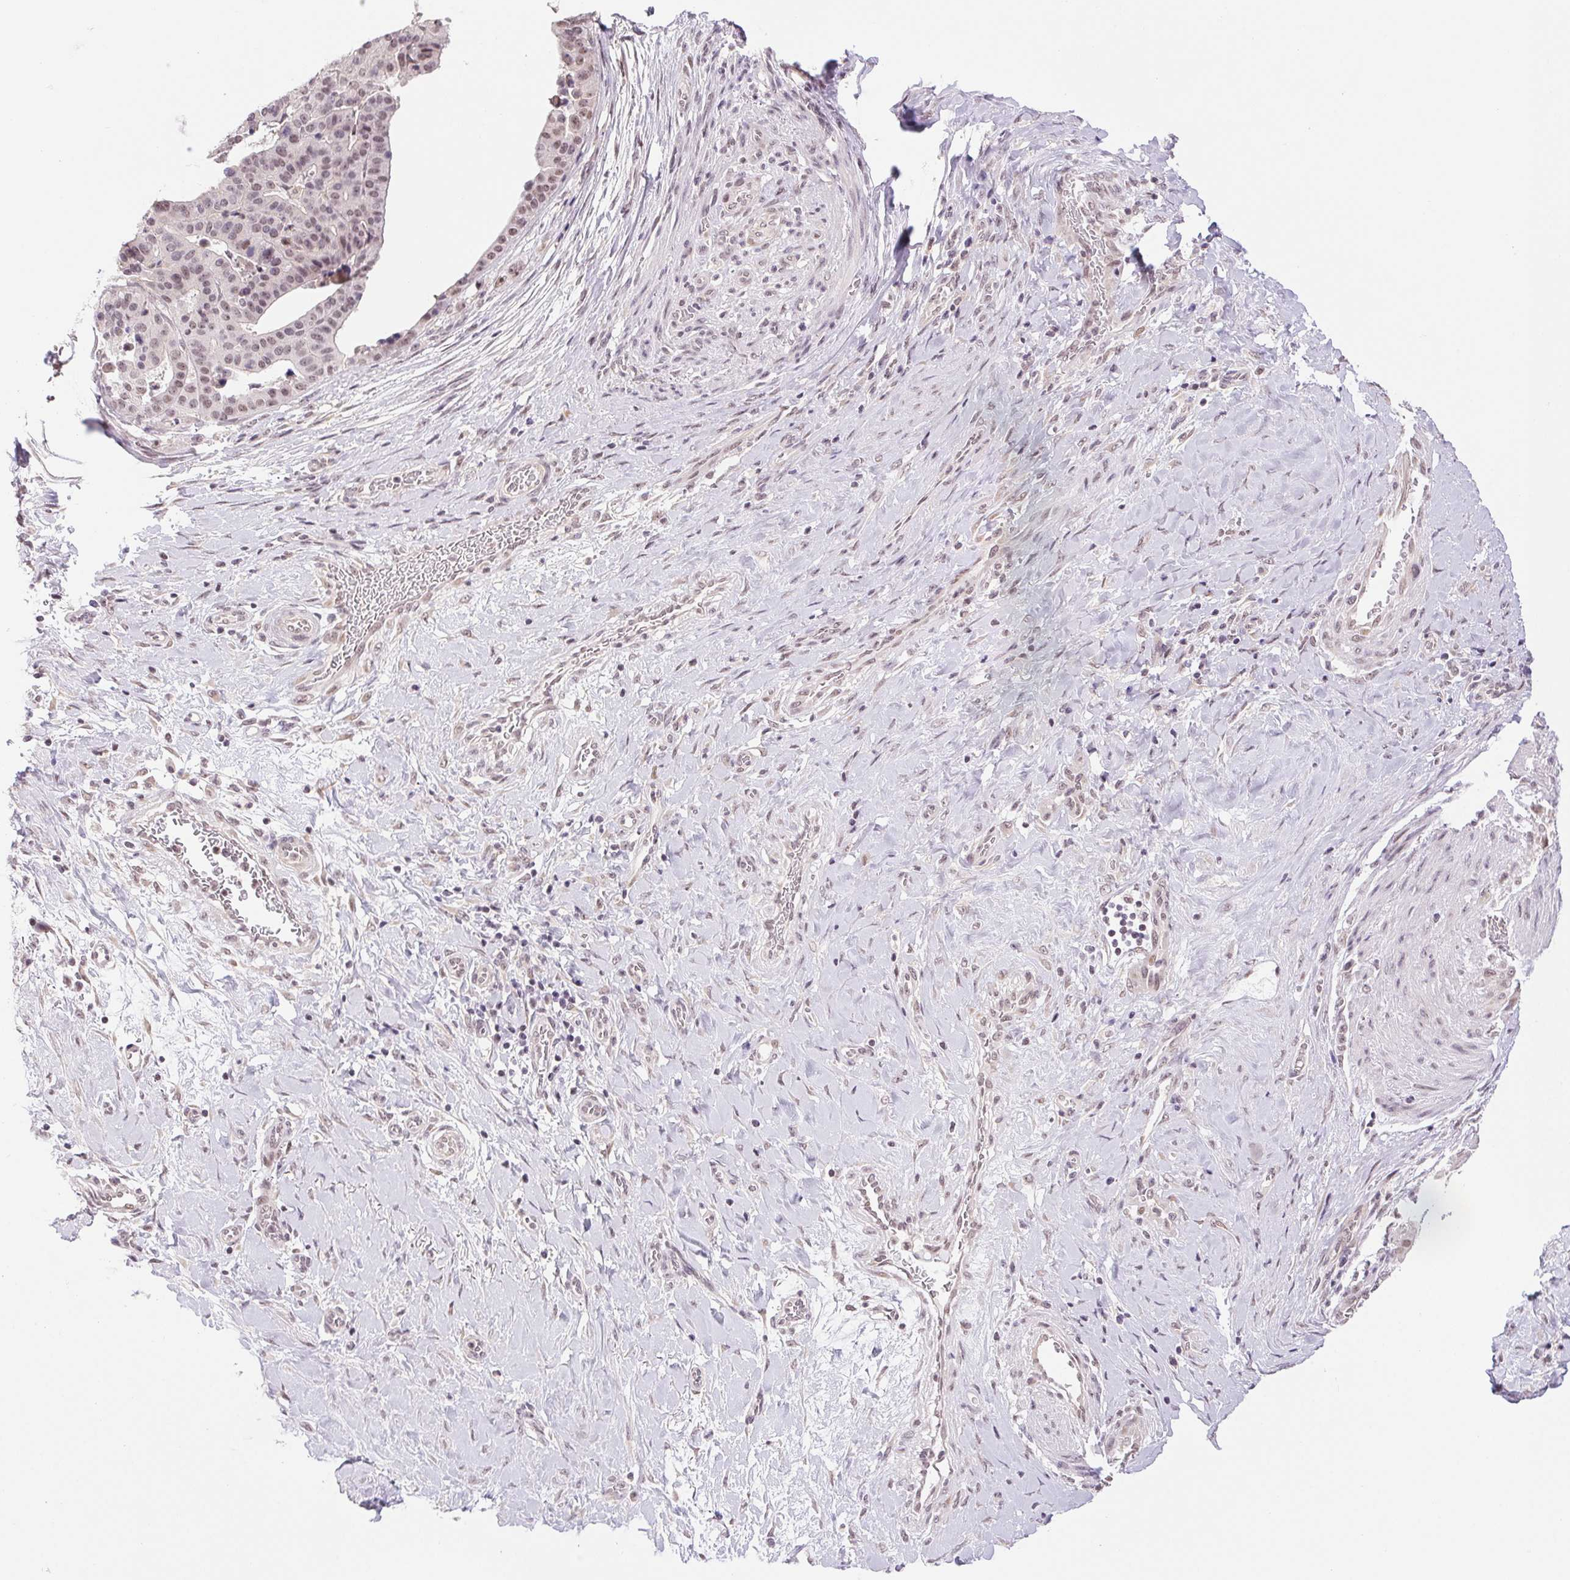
{"staining": {"intensity": "weak", "quantity": "25%-75%", "location": "nuclear"}, "tissue": "stomach cancer", "cell_type": "Tumor cells", "image_type": "cancer", "snomed": [{"axis": "morphology", "description": "Adenocarcinoma, NOS"}, {"axis": "topography", "description": "Stomach"}], "caption": "Immunohistochemistry (IHC) (DAB) staining of stomach adenocarcinoma exhibits weak nuclear protein expression in about 25%-75% of tumor cells.", "gene": "GRHL3", "patient": {"sex": "male", "age": 48}}